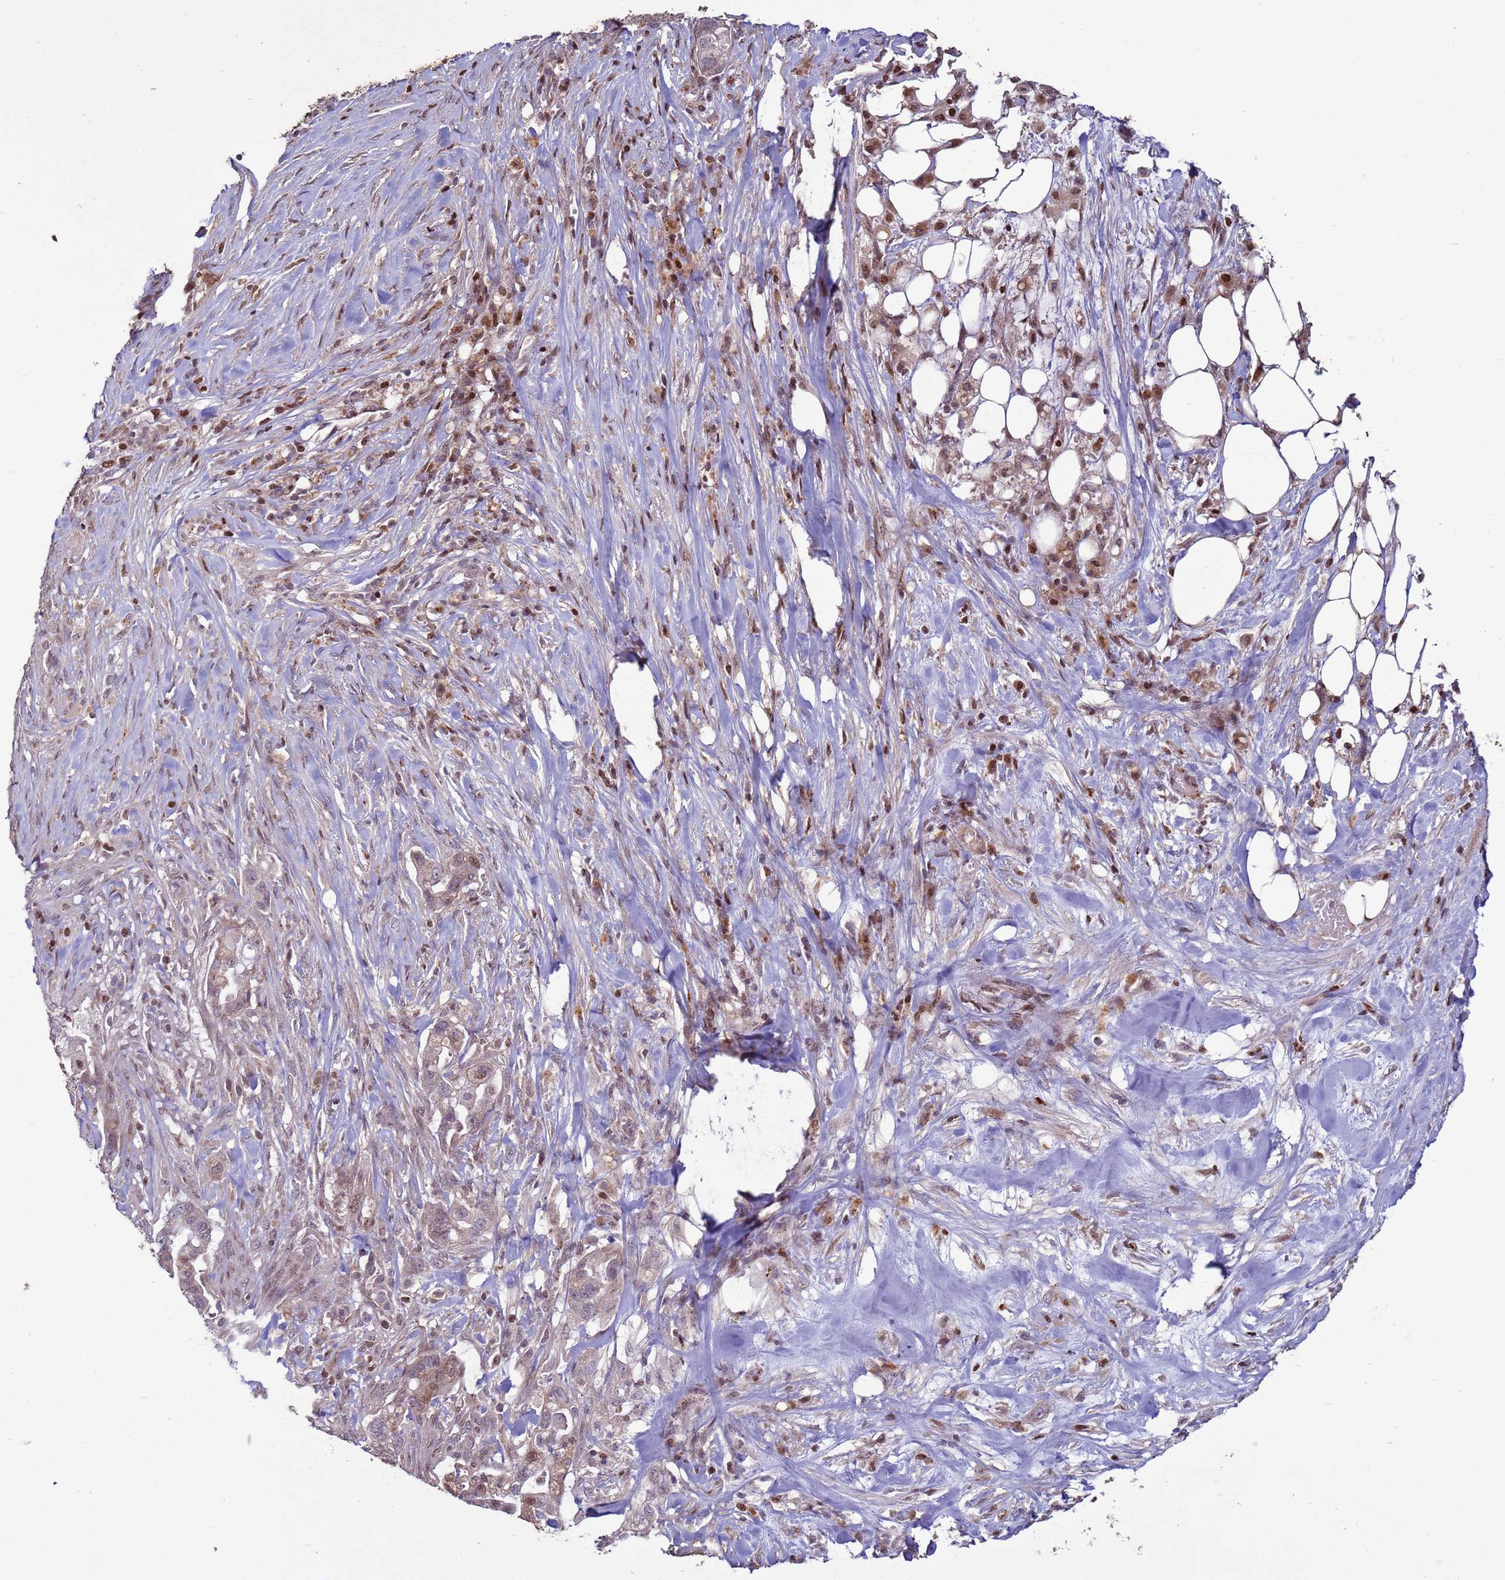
{"staining": {"intensity": "weak", "quantity": ">75%", "location": "cytoplasmic/membranous,nuclear"}, "tissue": "pancreatic cancer", "cell_type": "Tumor cells", "image_type": "cancer", "snomed": [{"axis": "morphology", "description": "Adenocarcinoma, NOS"}, {"axis": "topography", "description": "Pancreas"}], "caption": "This histopathology image shows immunohistochemistry staining of pancreatic adenocarcinoma, with low weak cytoplasmic/membranous and nuclear staining in about >75% of tumor cells.", "gene": "HGH1", "patient": {"sex": "male", "age": 44}}